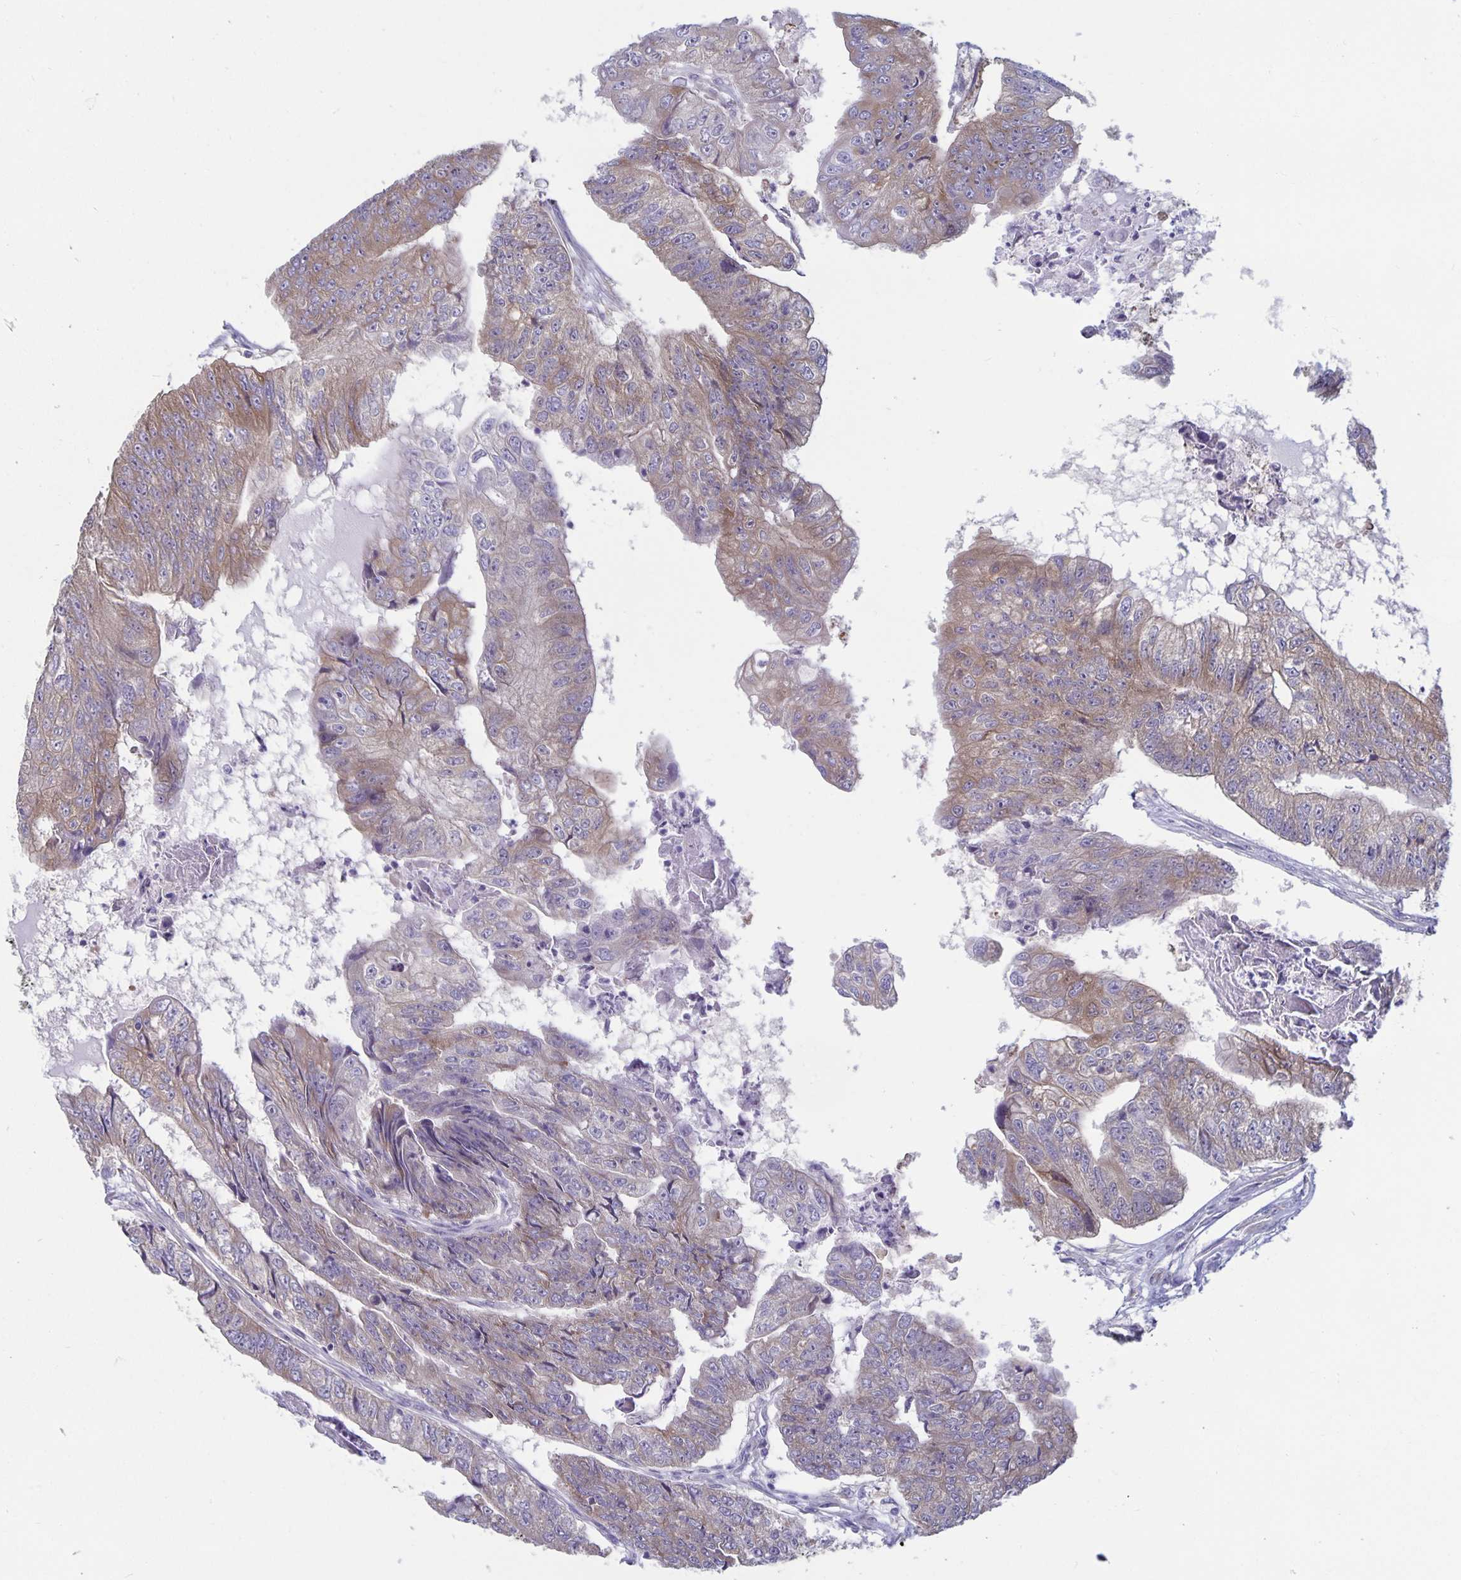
{"staining": {"intensity": "weak", "quantity": "25%-75%", "location": "cytoplasmic/membranous"}, "tissue": "colorectal cancer", "cell_type": "Tumor cells", "image_type": "cancer", "snomed": [{"axis": "morphology", "description": "Adenocarcinoma, NOS"}, {"axis": "topography", "description": "Colon"}], "caption": "IHC of human colorectal cancer (adenocarcinoma) exhibits low levels of weak cytoplasmic/membranous expression in approximately 25%-75% of tumor cells.", "gene": "PLCB3", "patient": {"sex": "female", "age": 67}}